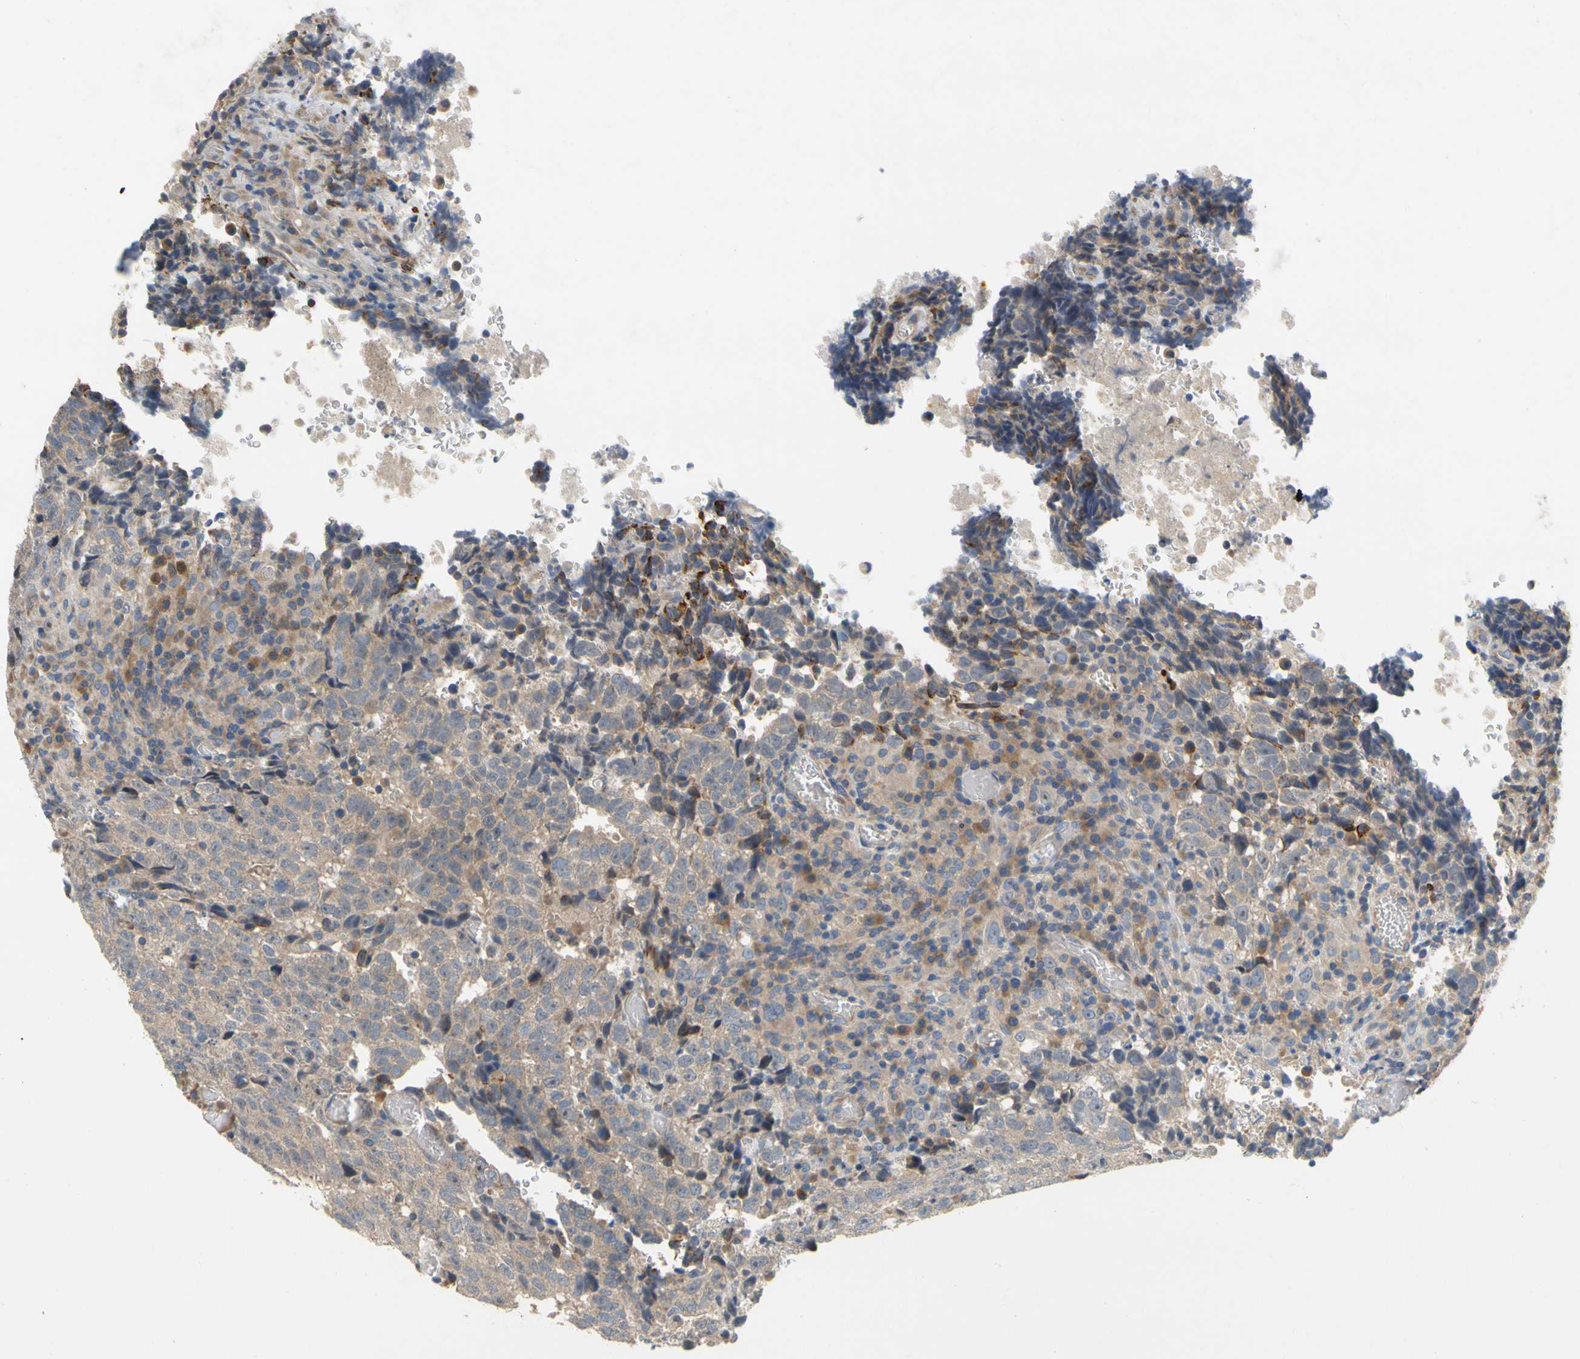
{"staining": {"intensity": "moderate", "quantity": ">75%", "location": "cytoplasmic/membranous"}, "tissue": "testis cancer", "cell_type": "Tumor cells", "image_type": "cancer", "snomed": [{"axis": "morphology", "description": "Necrosis, NOS"}, {"axis": "morphology", "description": "Carcinoma, Embryonal, NOS"}, {"axis": "topography", "description": "Testis"}], "caption": "A photomicrograph of testis embryonal carcinoma stained for a protein demonstrates moderate cytoplasmic/membranous brown staining in tumor cells.", "gene": "KLHDC8B", "patient": {"sex": "male", "age": 19}}